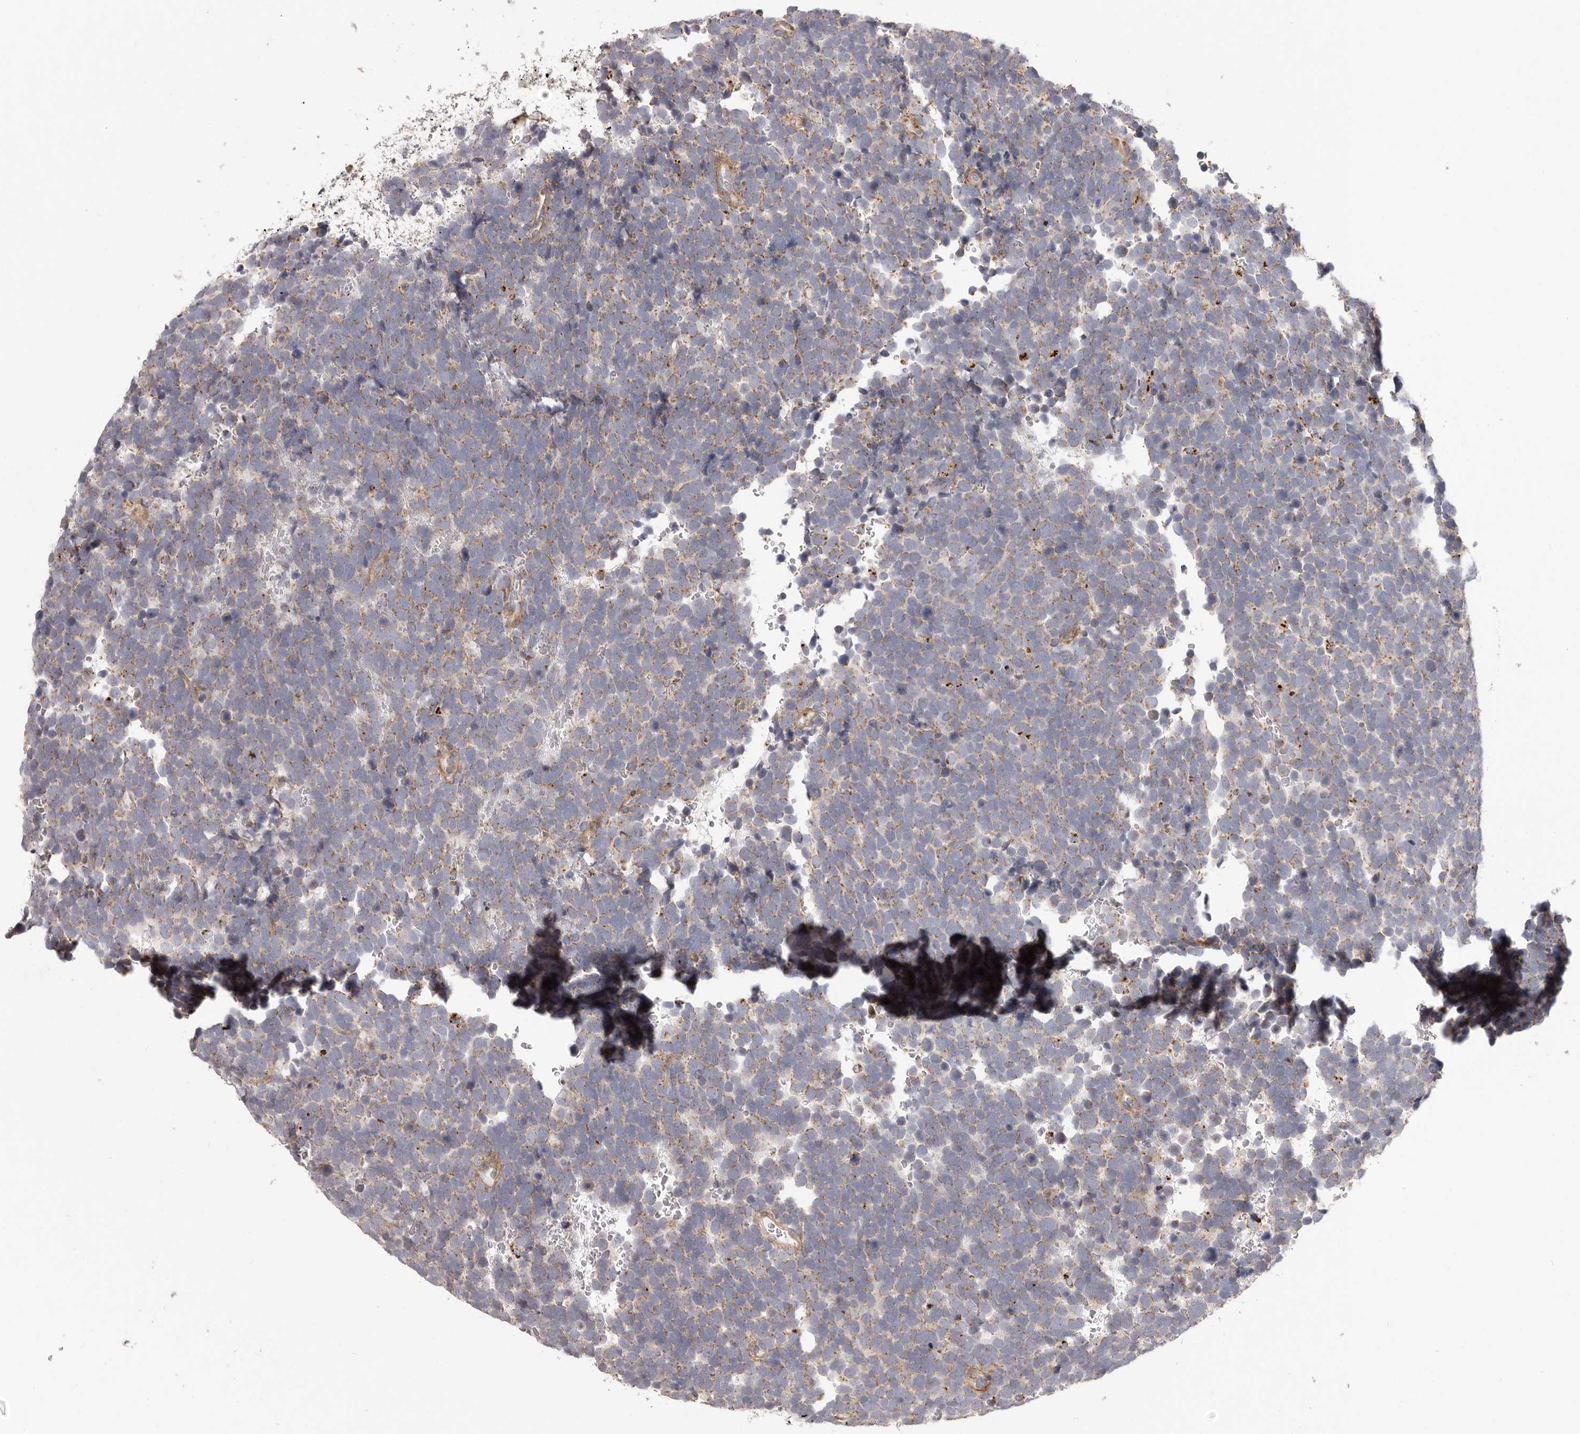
{"staining": {"intensity": "weak", "quantity": ">75%", "location": "cytoplasmic/membranous"}, "tissue": "urothelial cancer", "cell_type": "Tumor cells", "image_type": "cancer", "snomed": [{"axis": "morphology", "description": "Urothelial carcinoma, High grade"}, {"axis": "topography", "description": "Urinary bladder"}], "caption": "Urothelial carcinoma (high-grade) tissue shows weak cytoplasmic/membranous staining in about >75% of tumor cells Using DAB (3,3'-diaminobenzidine) (brown) and hematoxylin (blue) stains, captured at high magnification using brightfield microscopy.", "gene": "MRPS10", "patient": {"sex": "female", "age": 82}}